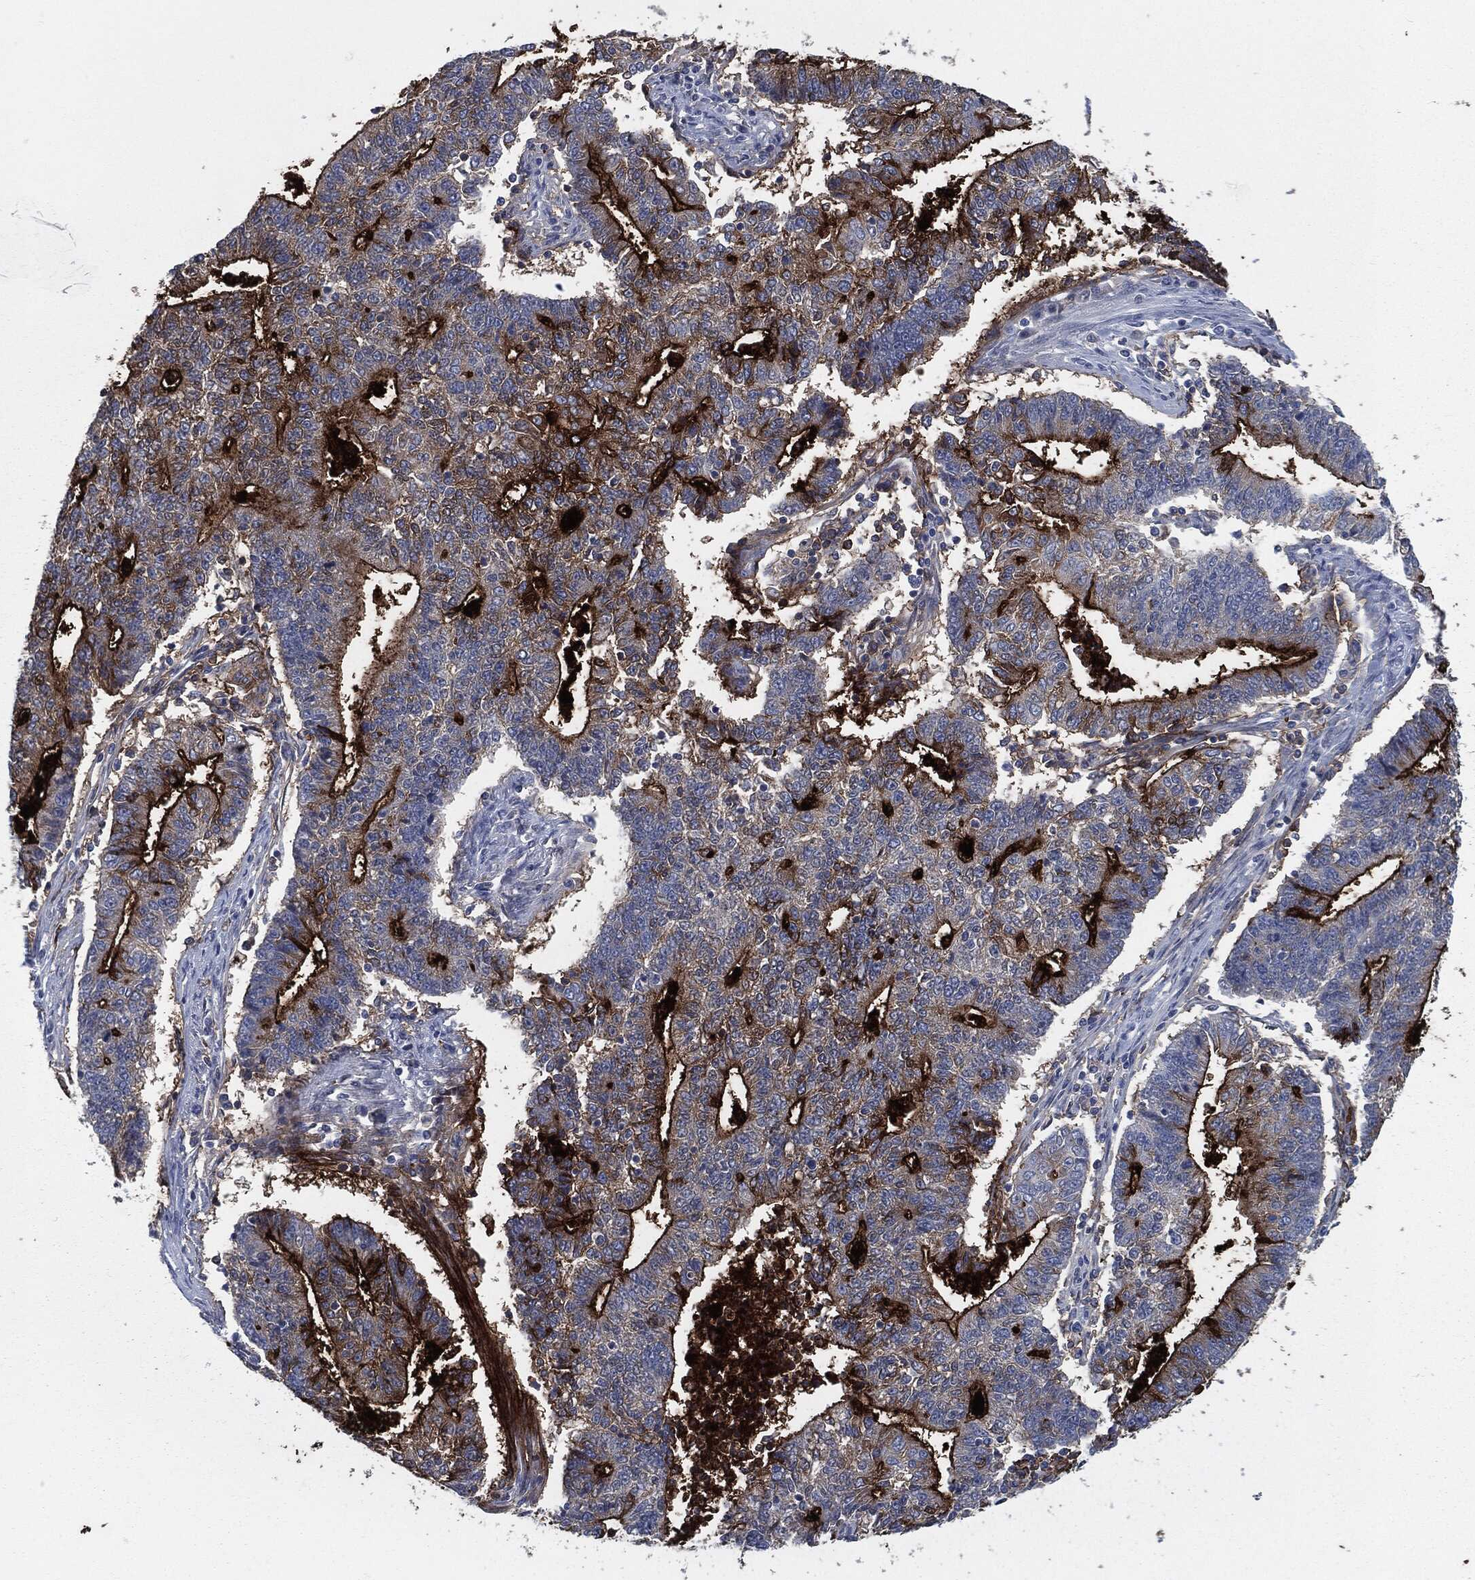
{"staining": {"intensity": "strong", "quantity": "25%-75%", "location": "cytoplasmic/membranous"}, "tissue": "endometrial cancer", "cell_type": "Tumor cells", "image_type": "cancer", "snomed": [{"axis": "morphology", "description": "Adenocarcinoma, NOS"}, {"axis": "topography", "description": "Uterus"}, {"axis": "topography", "description": "Endometrium"}], "caption": "The image reveals staining of endometrial cancer (adenocarcinoma), revealing strong cytoplasmic/membranous protein staining (brown color) within tumor cells. (DAB (3,3'-diaminobenzidine) IHC with brightfield microscopy, high magnification).", "gene": "PROM1", "patient": {"sex": "female", "age": 54}}